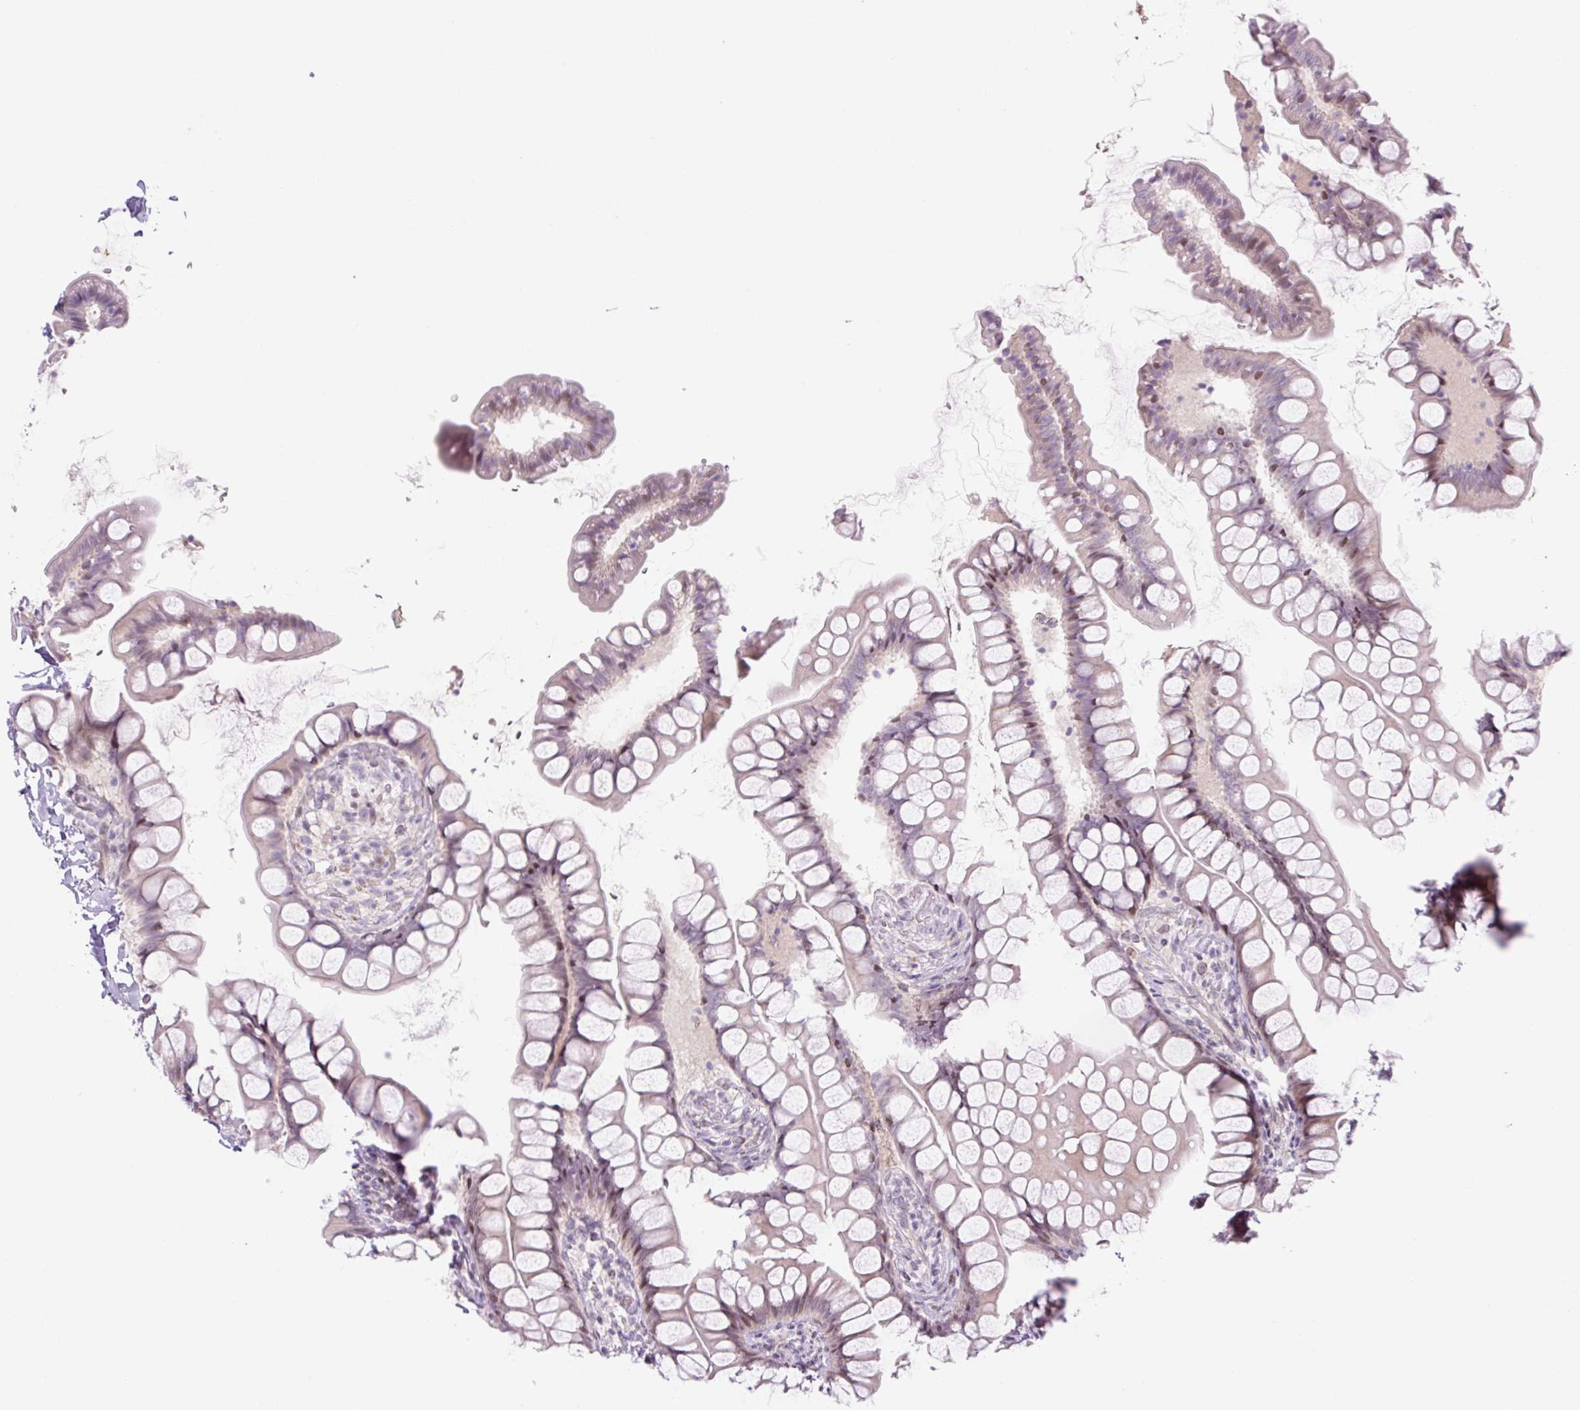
{"staining": {"intensity": "weak", "quantity": "25%-75%", "location": "cytoplasmic/membranous,nuclear"}, "tissue": "small intestine", "cell_type": "Glandular cells", "image_type": "normal", "snomed": [{"axis": "morphology", "description": "Normal tissue, NOS"}, {"axis": "topography", "description": "Small intestine"}], "caption": "Normal small intestine demonstrates weak cytoplasmic/membranous,nuclear positivity in about 25%-75% of glandular cells, visualized by immunohistochemistry.", "gene": "ENSG00000268750", "patient": {"sex": "male", "age": 70}}